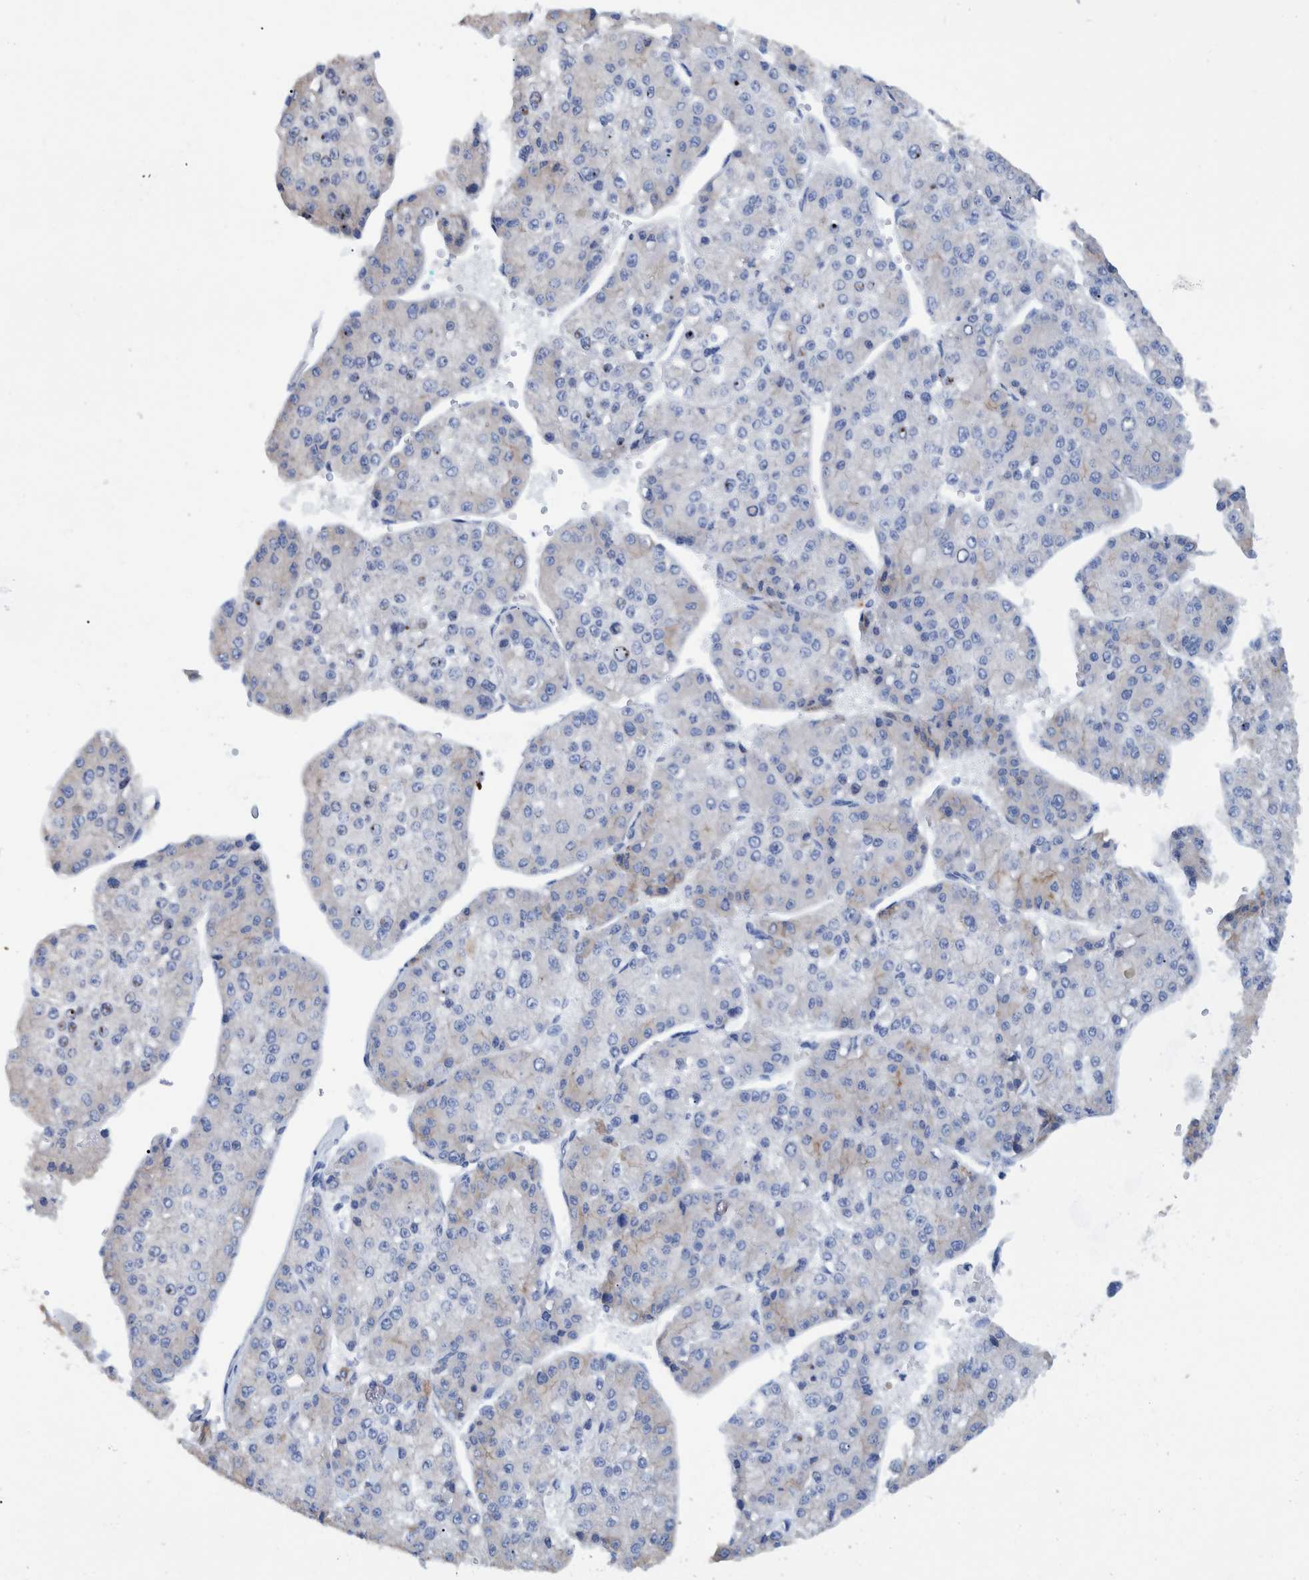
{"staining": {"intensity": "negative", "quantity": "none", "location": "none"}, "tissue": "liver cancer", "cell_type": "Tumor cells", "image_type": "cancer", "snomed": [{"axis": "morphology", "description": "Carcinoma, Hepatocellular, NOS"}, {"axis": "topography", "description": "Liver"}], "caption": "Photomicrograph shows no protein expression in tumor cells of liver cancer (hepatocellular carcinoma) tissue. Brightfield microscopy of immunohistochemistry (IHC) stained with DAB (brown) and hematoxylin (blue), captured at high magnification.", "gene": "MKS1", "patient": {"sex": "female", "age": 73}}